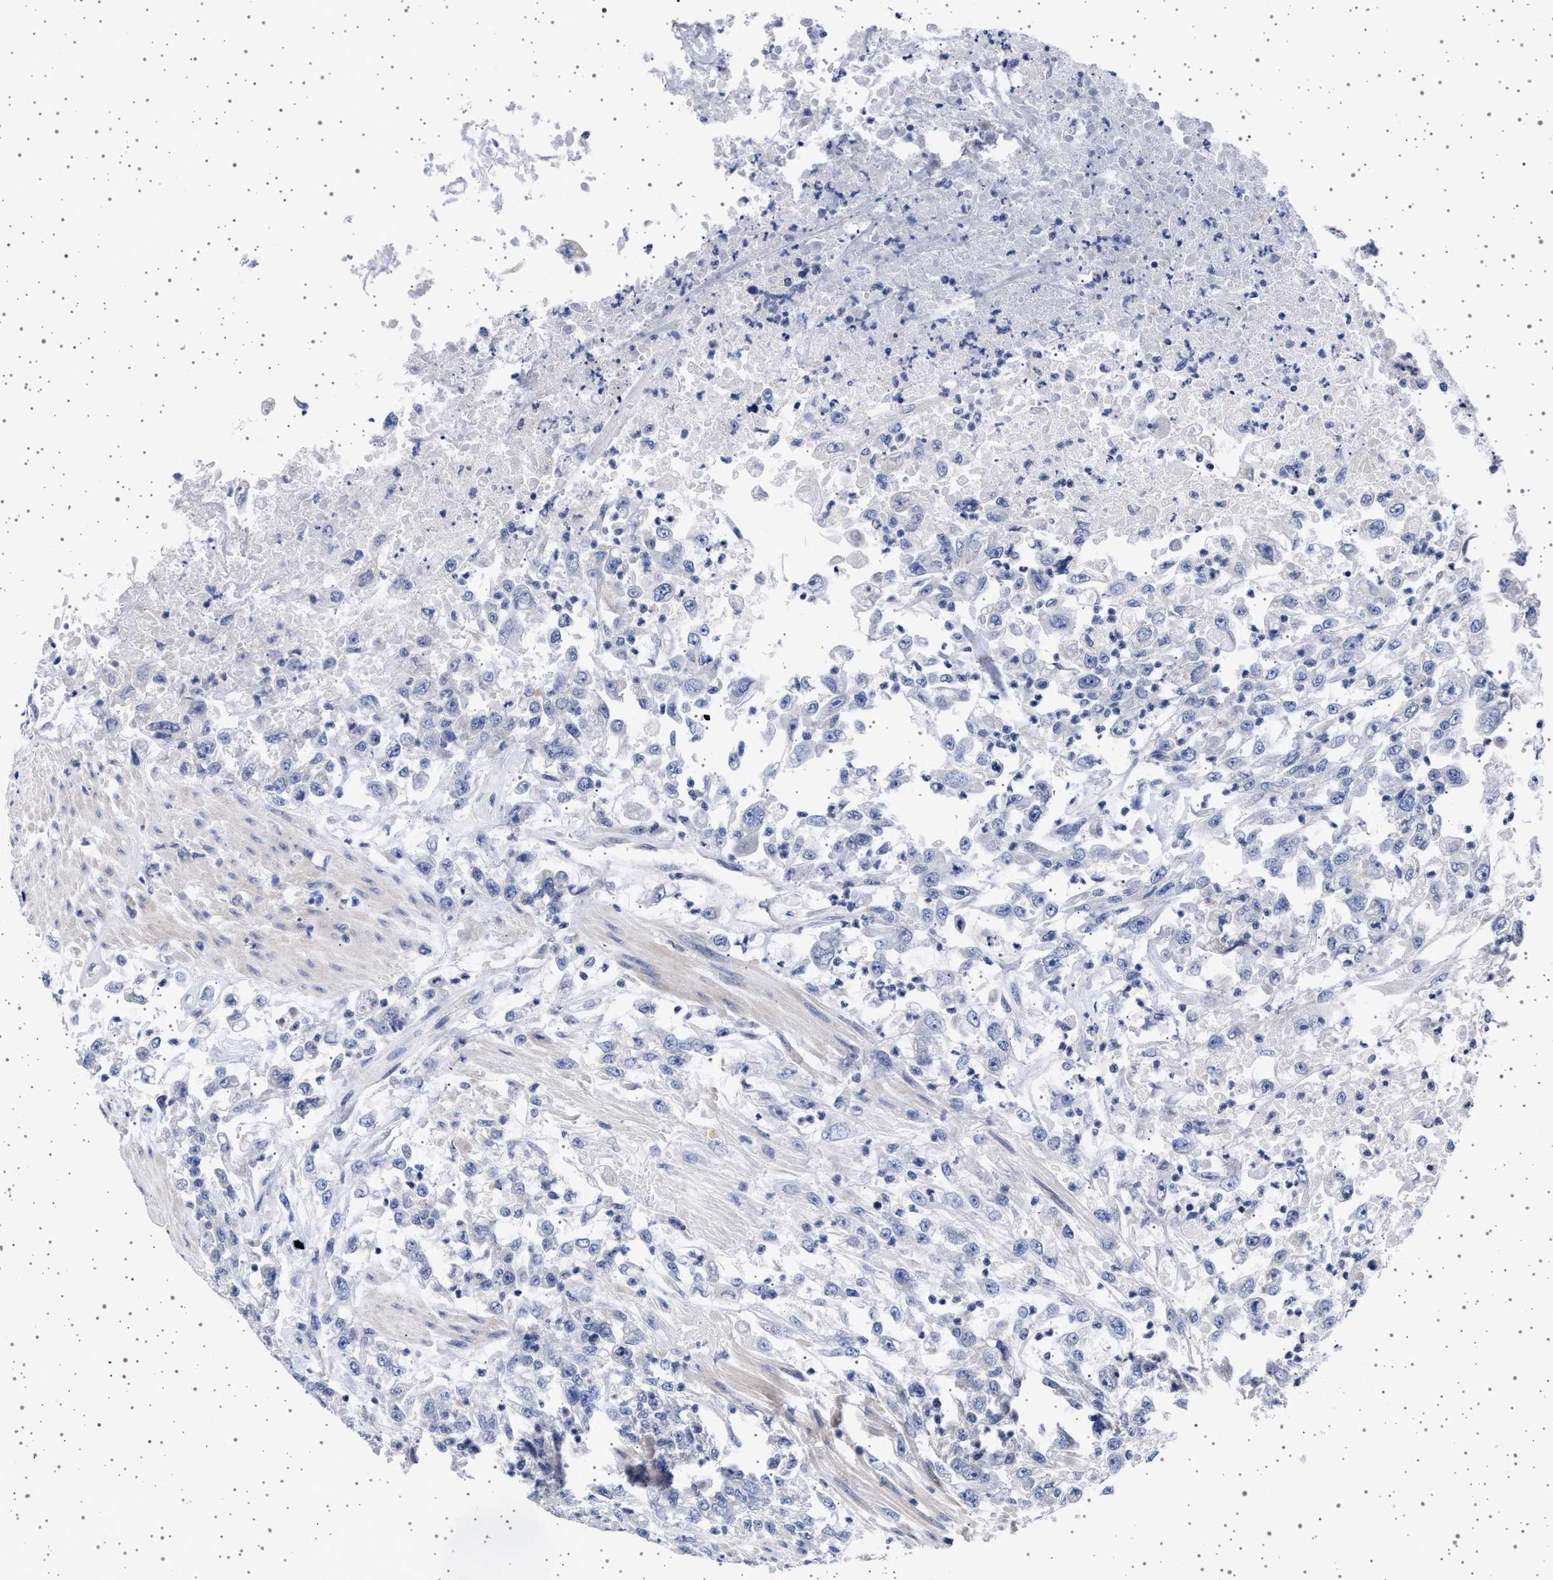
{"staining": {"intensity": "negative", "quantity": "none", "location": "none"}, "tissue": "urothelial cancer", "cell_type": "Tumor cells", "image_type": "cancer", "snomed": [{"axis": "morphology", "description": "Urothelial carcinoma, High grade"}, {"axis": "topography", "description": "Urinary bladder"}], "caption": "Immunohistochemistry of urothelial cancer shows no expression in tumor cells.", "gene": "TRMT10B", "patient": {"sex": "male", "age": 46}}